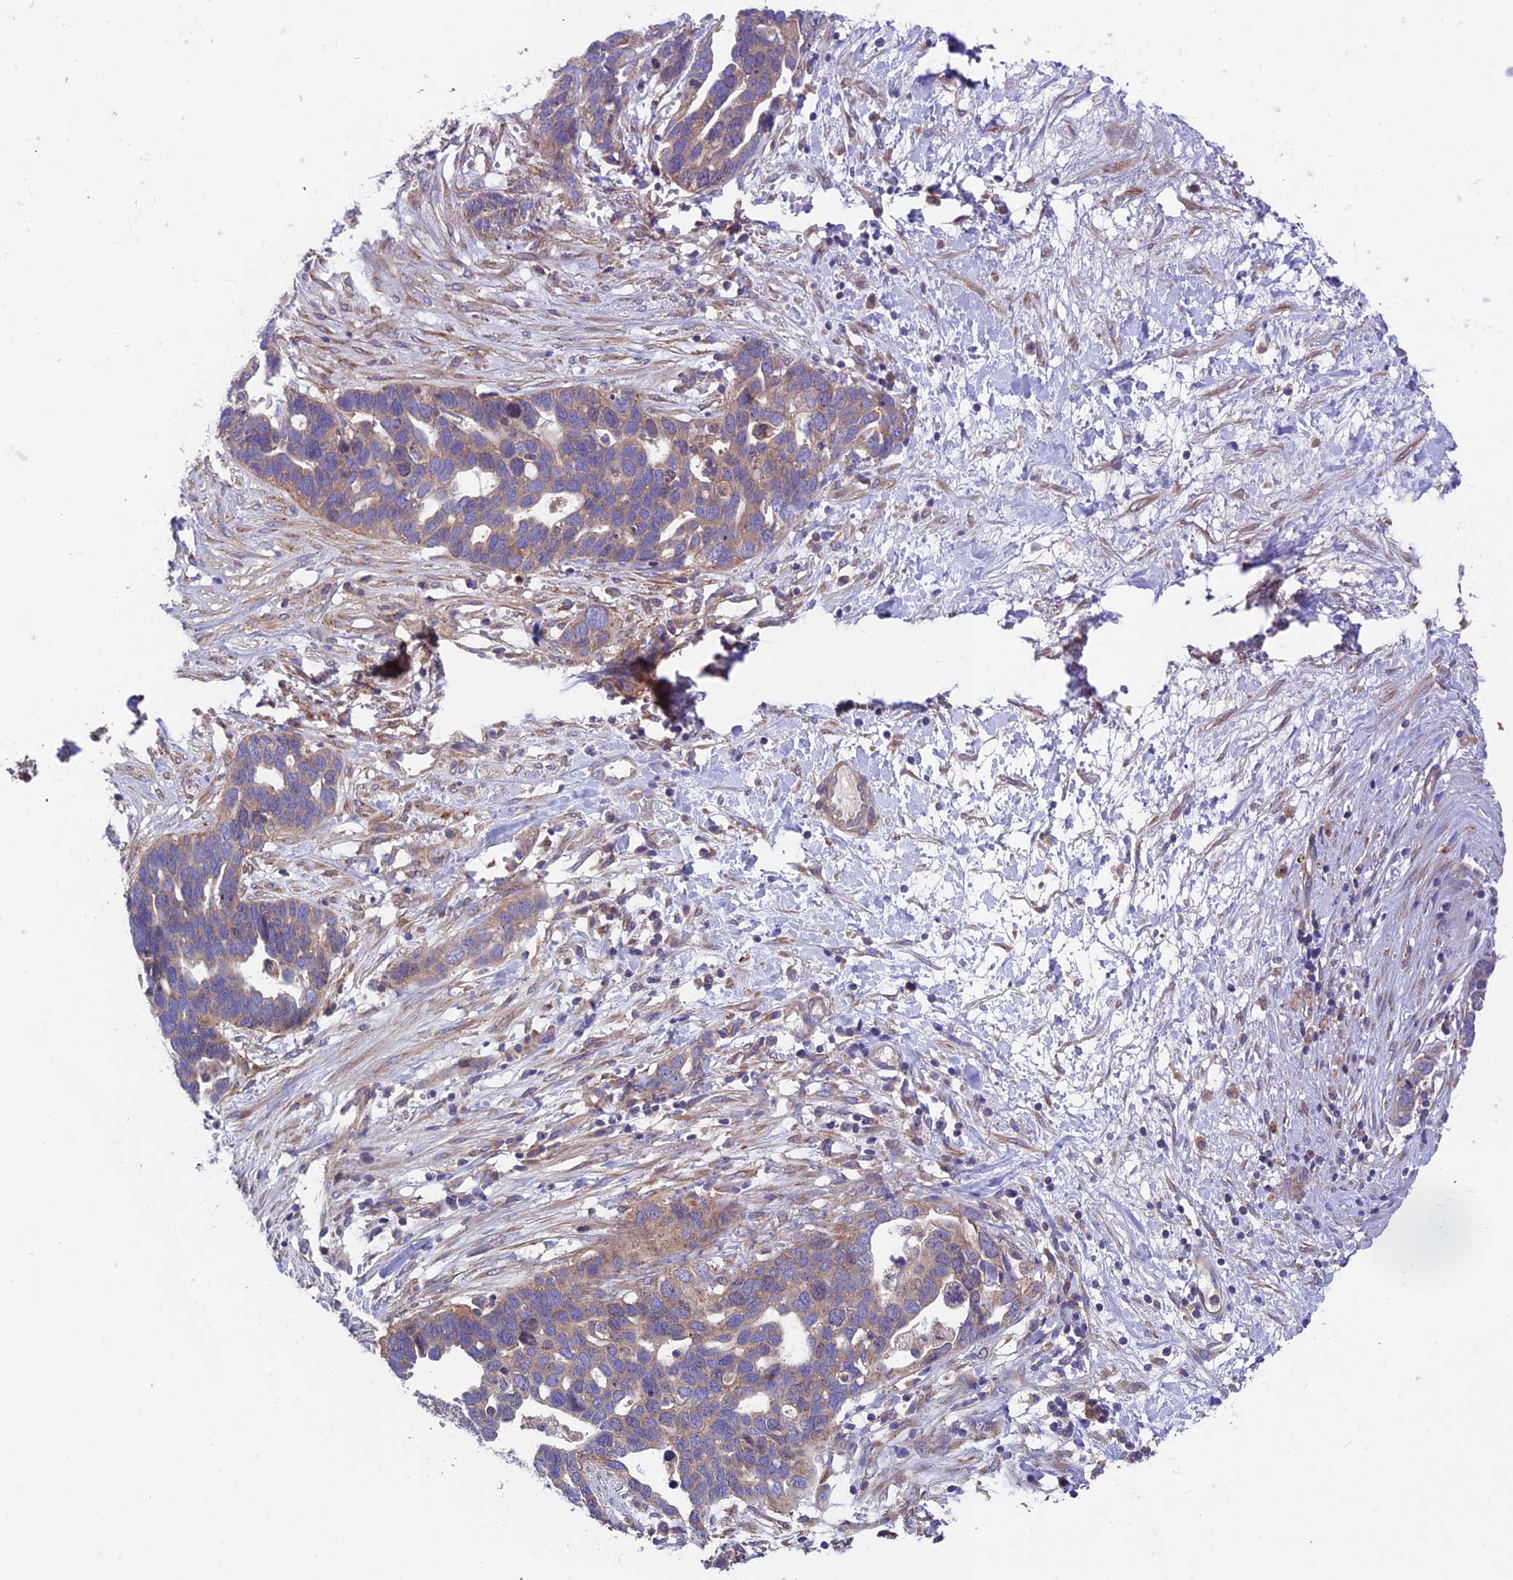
{"staining": {"intensity": "moderate", "quantity": ">75%", "location": "cytoplasmic/membranous"}, "tissue": "ovarian cancer", "cell_type": "Tumor cells", "image_type": "cancer", "snomed": [{"axis": "morphology", "description": "Cystadenocarcinoma, serous, NOS"}, {"axis": "topography", "description": "Ovary"}], "caption": "Immunohistochemistry (IHC) of human ovarian serous cystadenocarcinoma demonstrates medium levels of moderate cytoplasmic/membranous positivity in about >75% of tumor cells.", "gene": "VPS16", "patient": {"sex": "female", "age": 54}}